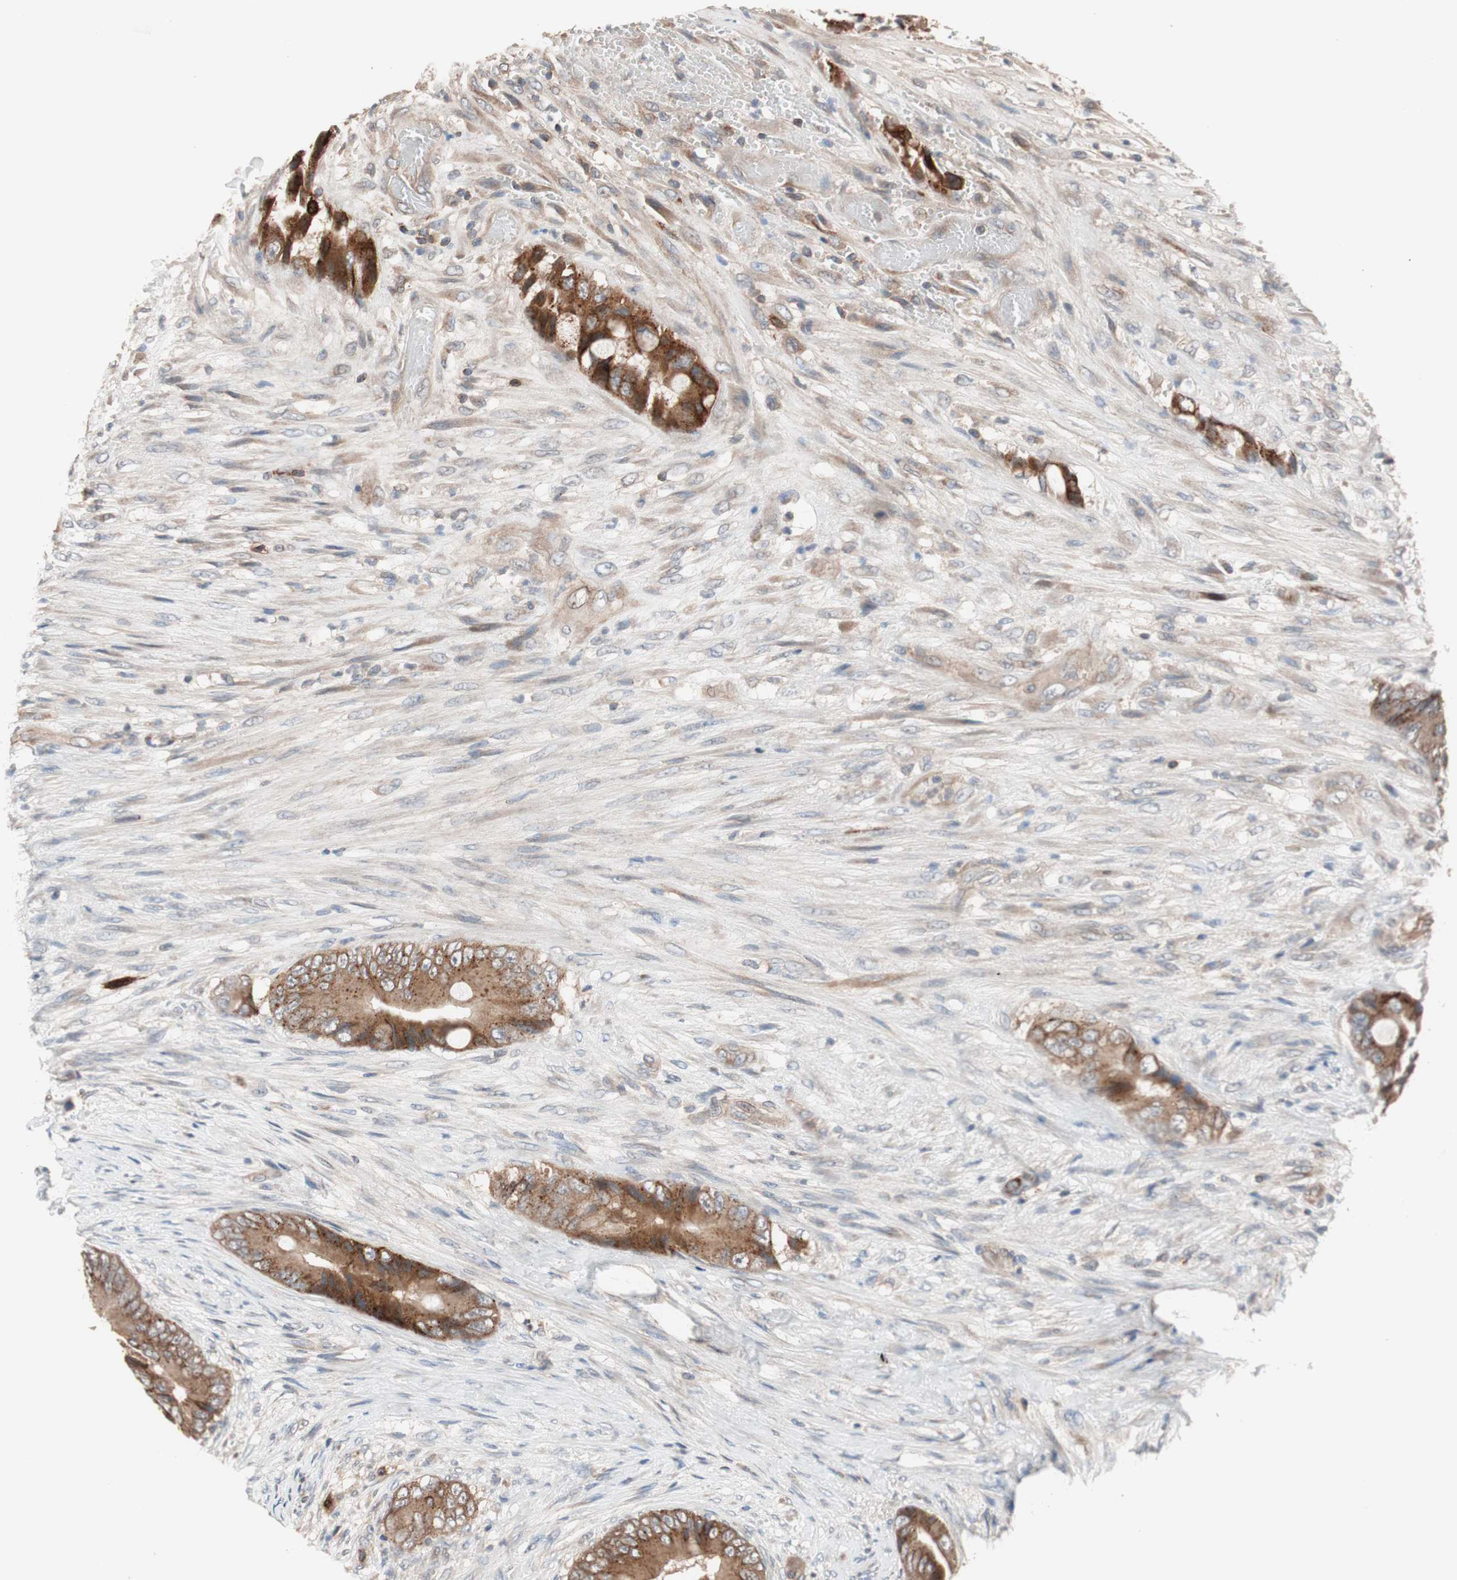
{"staining": {"intensity": "strong", "quantity": ">75%", "location": "cytoplasmic/membranous"}, "tissue": "colorectal cancer", "cell_type": "Tumor cells", "image_type": "cancer", "snomed": [{"axis": "morphology", "description": "Adenocarcinoma, NOS"}, {"axis": "topography", "description": "Rectum"}], "caption": "Tumor cells display high levels of strong cytoplasmic/membranous positivity in about >75% of cells in human colorectal cancer (adenocarcinoma).", "gene": "SDC4", "patient": {"sex": "female", "age": 77}}